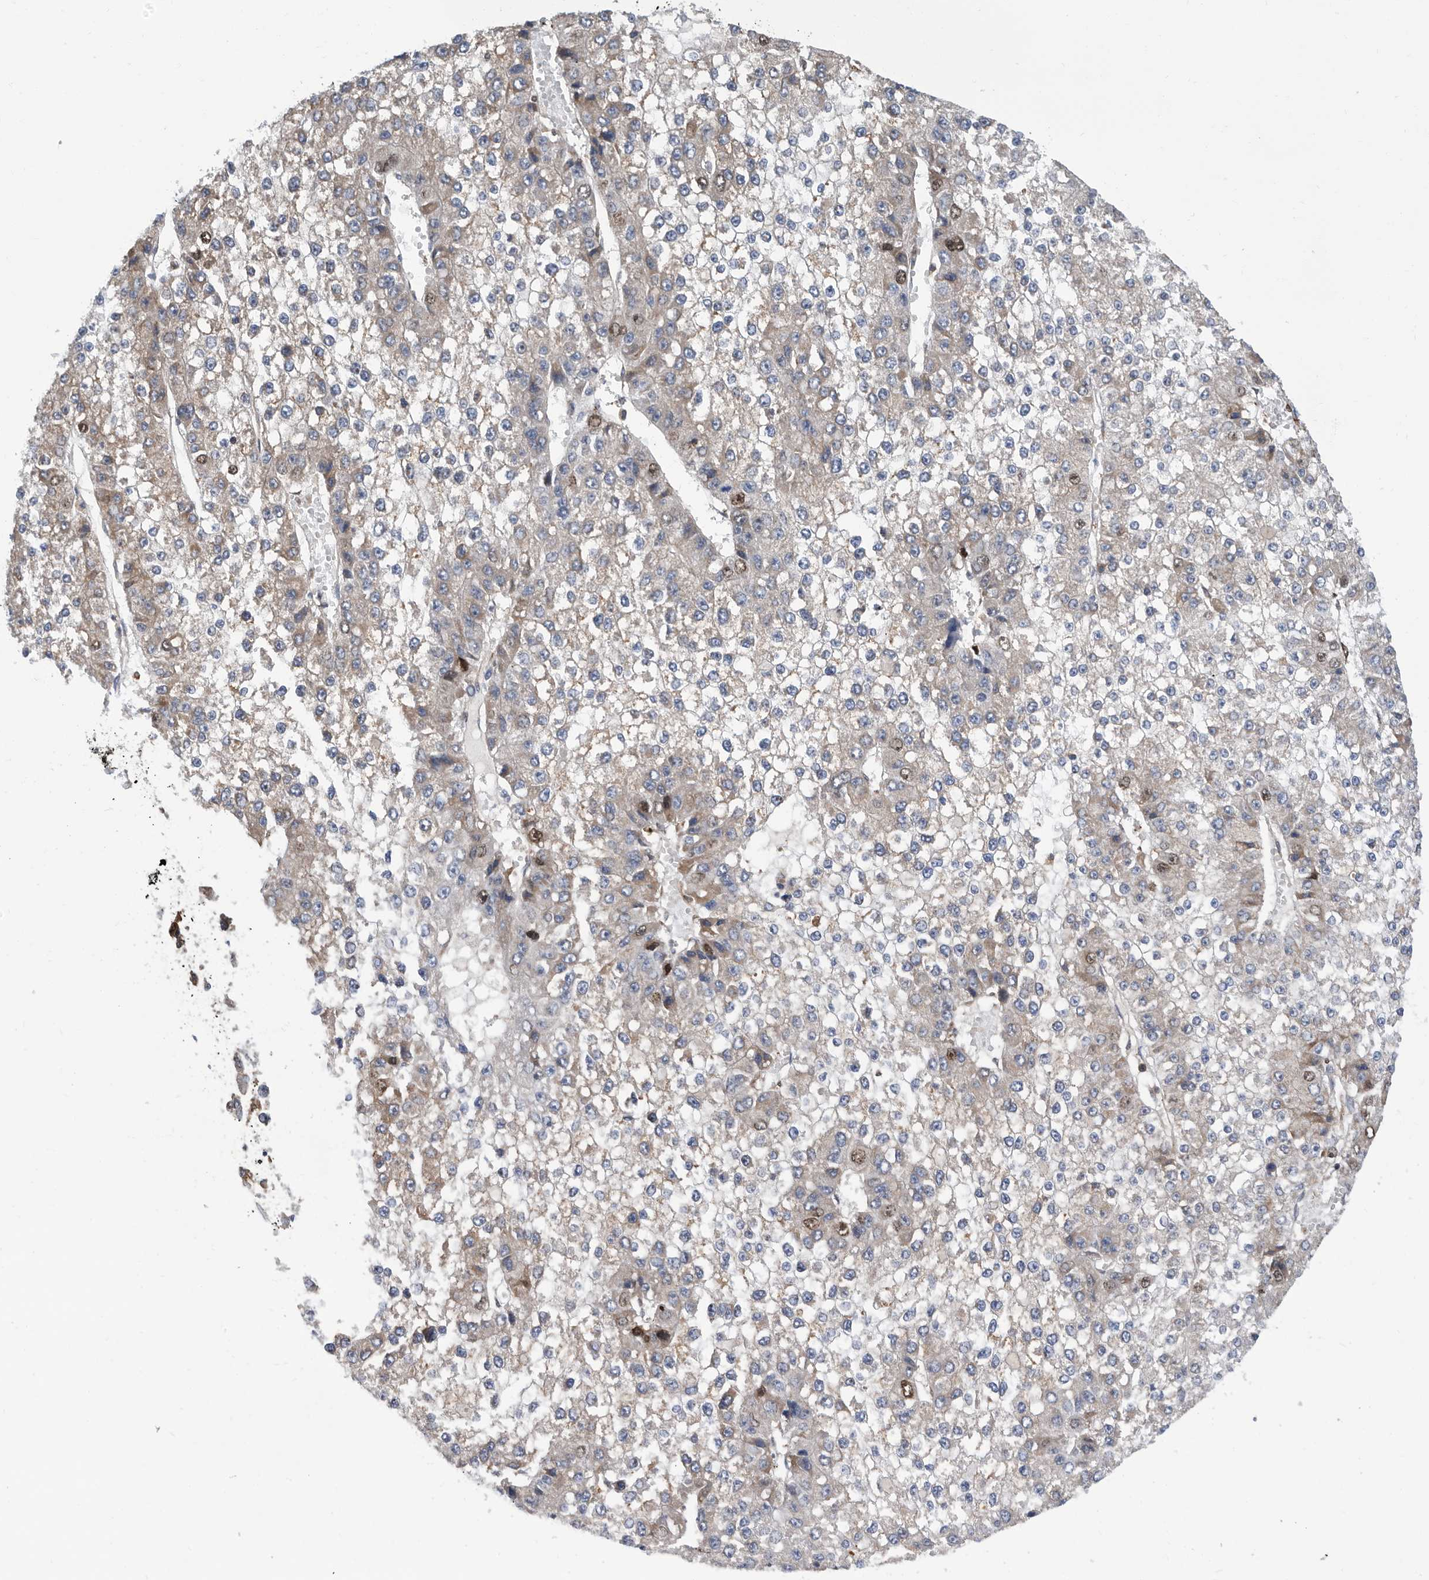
{"staining": {"intensity": "strong", "quantity": "<25%", "location": "nuclear"}, "tissue": "liver cancer", "cell_type": "Tumor cells", "image_type": "cancer", "snomed": [{"axis": "morphology", "description": "Carcinoma, Hepatocellular, NOS"}, {"axis": "topography", "description": "Liver"}], "caption": "Protein analysis of liver cancer tissue displays strong nuclear staining in about <25% of tumor cells. Immunohistochemistry stains the protein in brown and the nuclei are stained blue.", "gene": "ATAD2", "patient": {"sex": "female", "age": 73}}